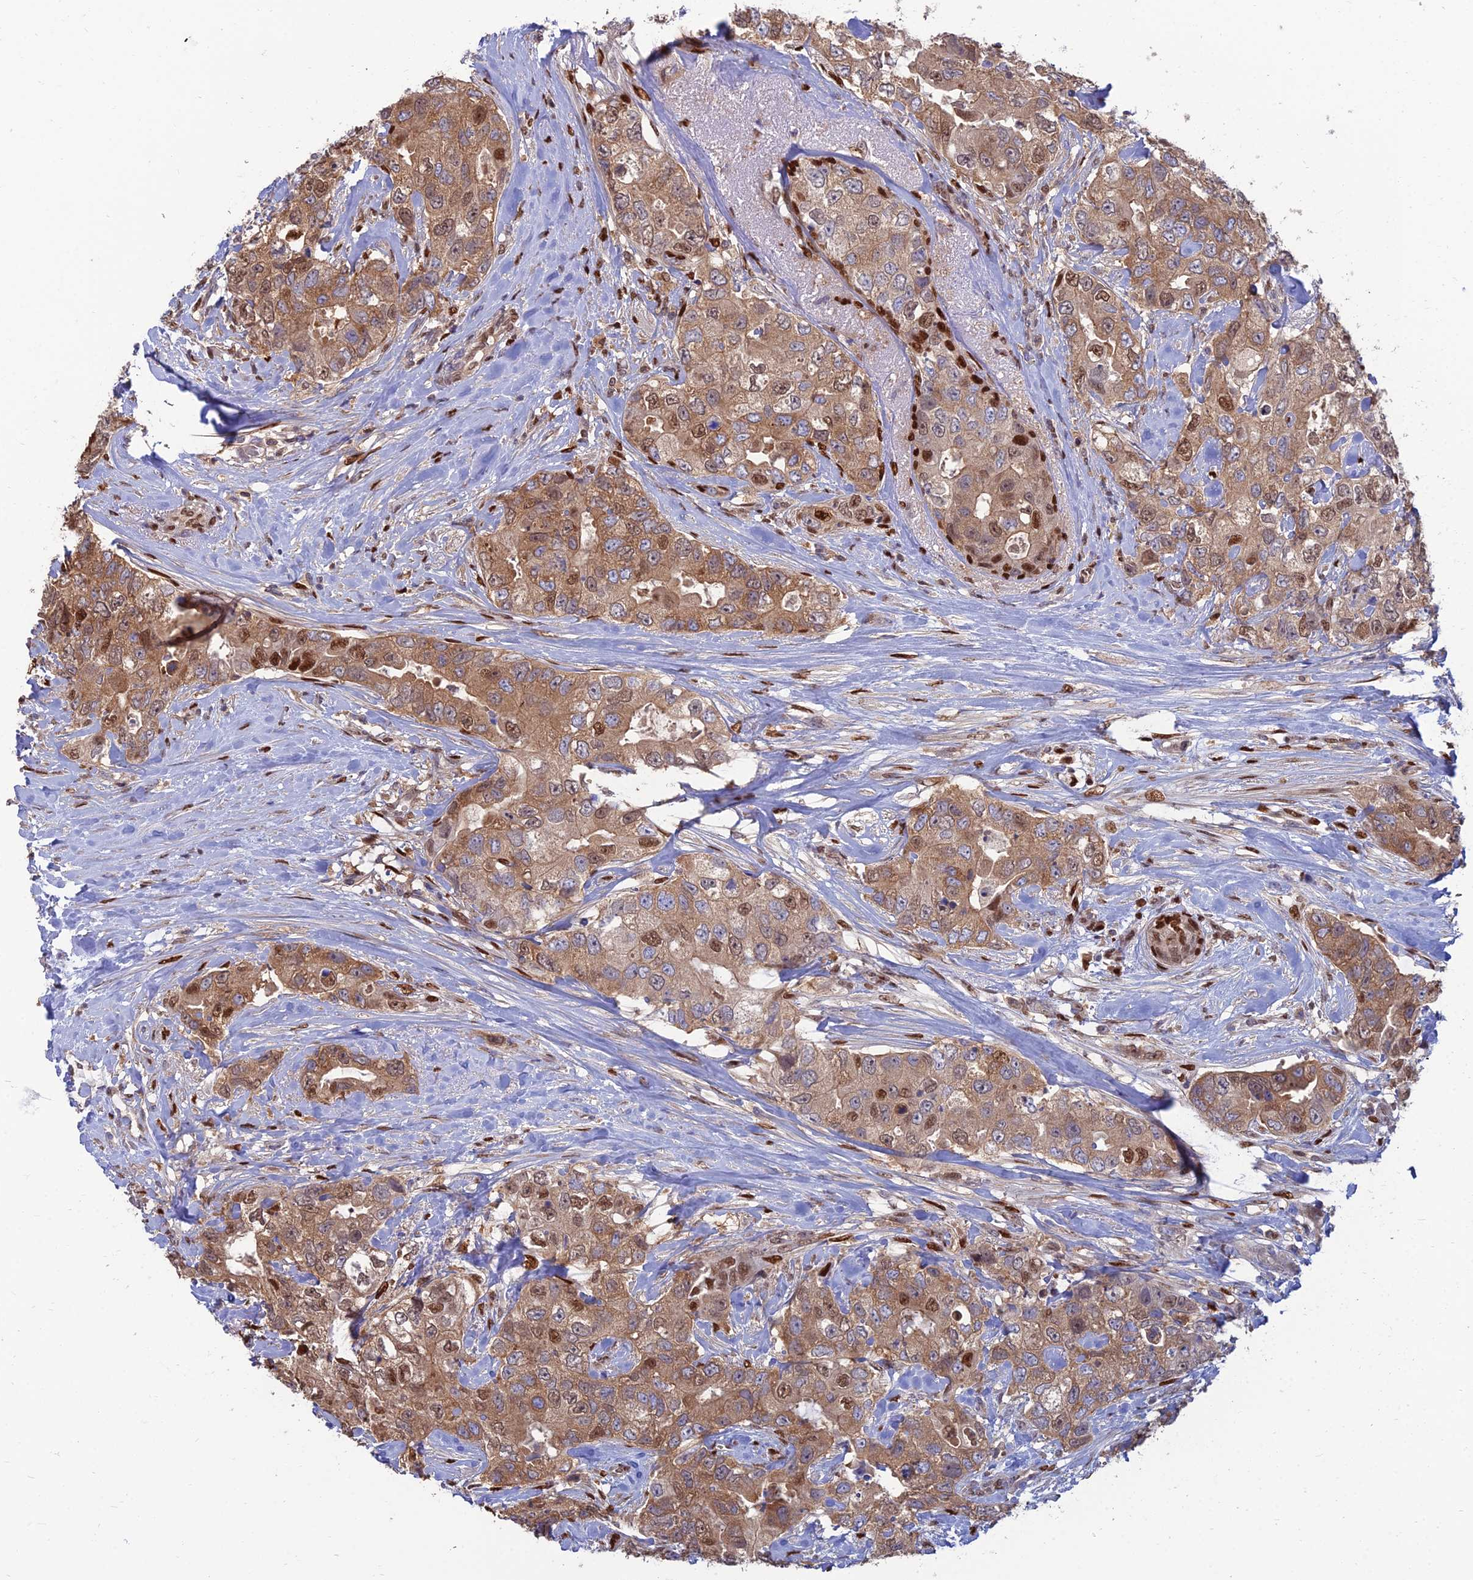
{"staining": {"intensity": "moderate", "quantity": ">75%", "location": "cytoplasmic/membranous,nuclear"}, "tissue": "breast cancer", "cell_type": "Tumor cells", "image_type": "cancer", "snomed": [{"axis": "morphology", "description": "Duct carcinoma"}, {"axis": "topography", "description": "Breast"}], "caption": "Moderate cytoplasmic/membranous and nuclear expression is appreciated in approximately >75% of tumor cells in breast cancer (intraductal carcinoma).", "gene": "DNPEP", "patient": {"sex": "female", "age": 62}}